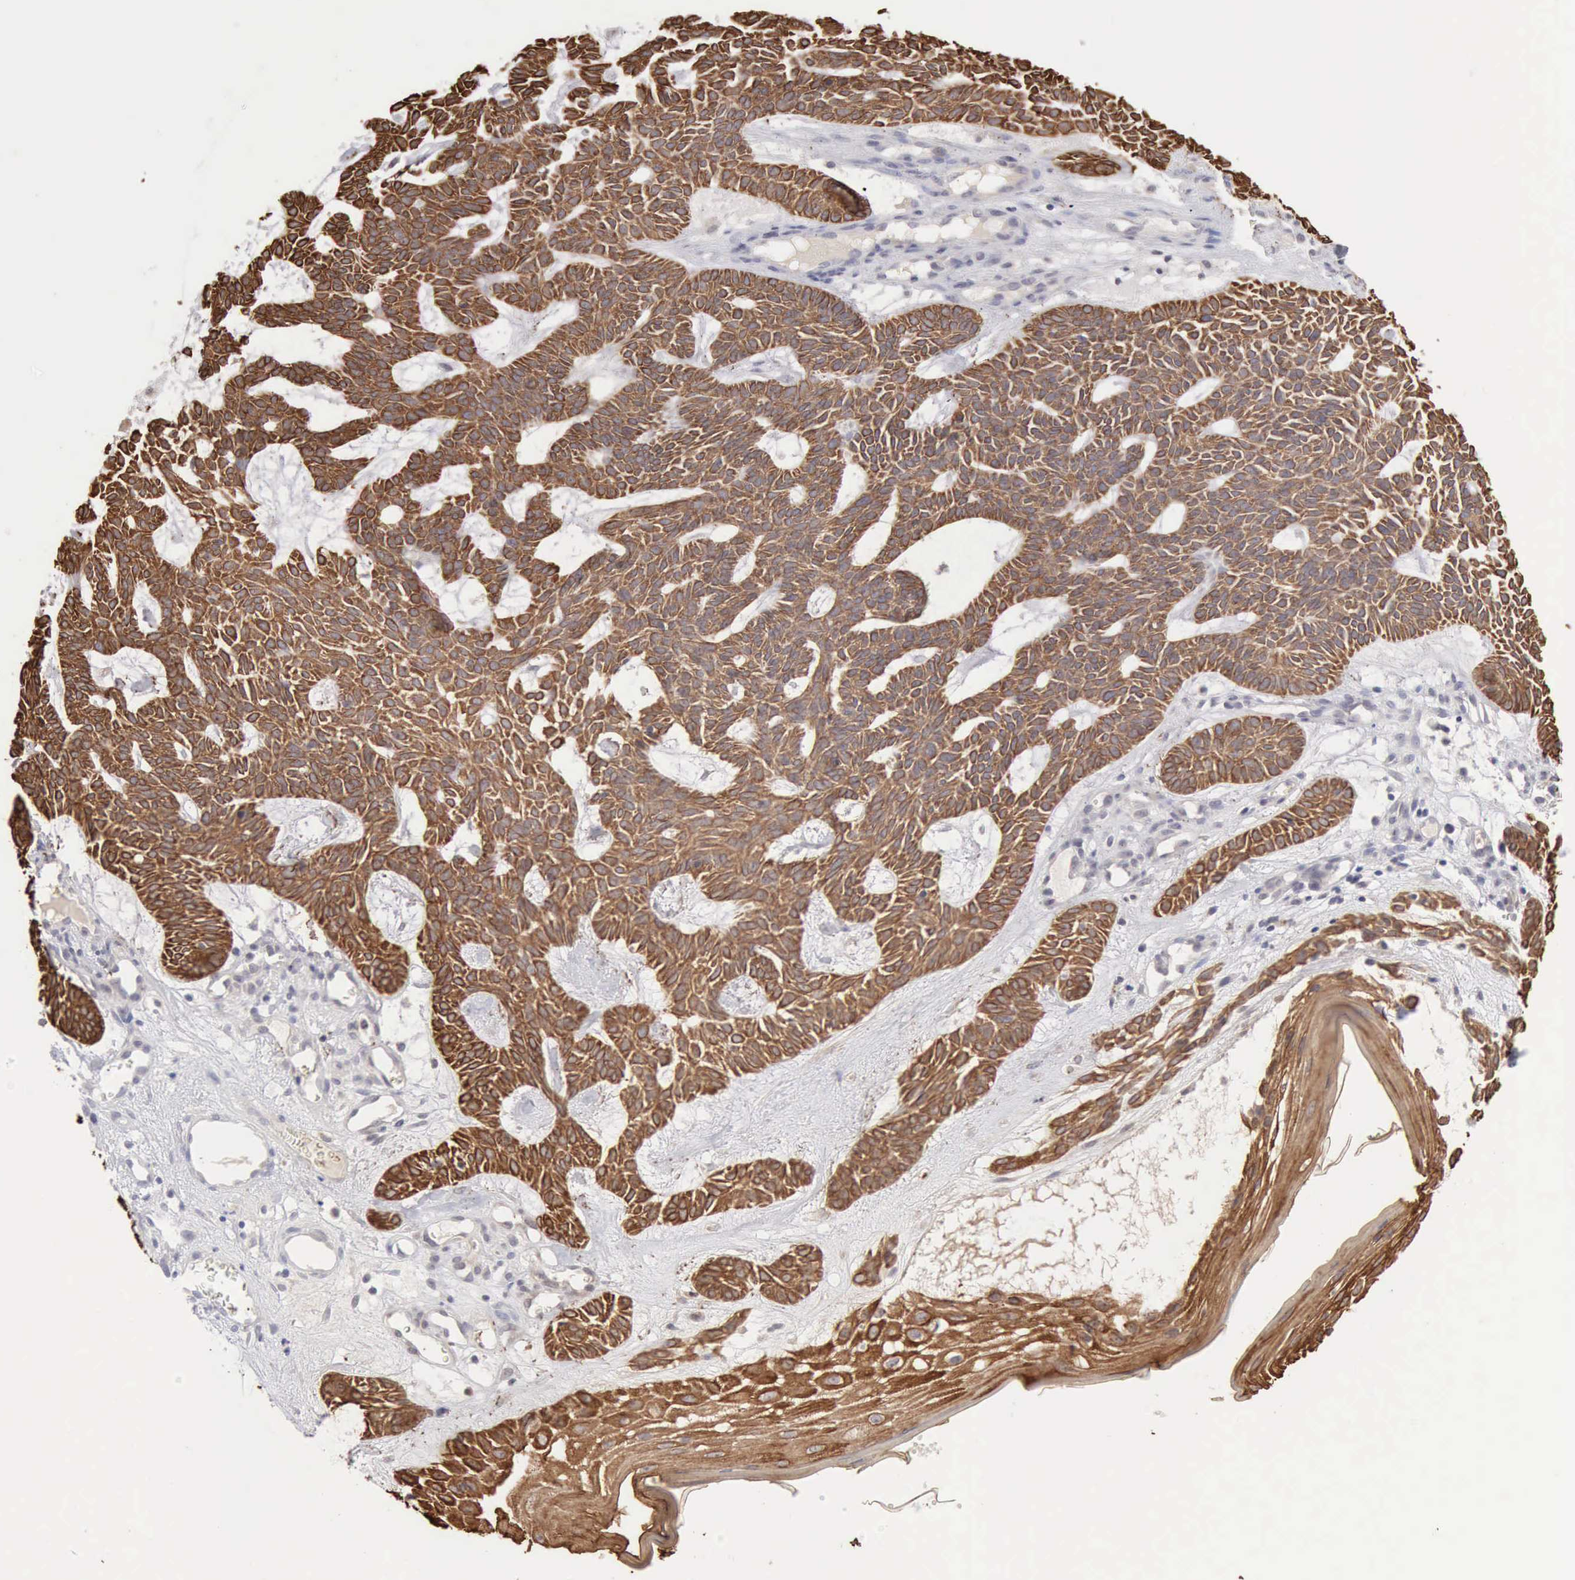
{"staining": {"intensity": "strong", "quantity": ">75%", "location": "cytoplasmic/membranous"}, "tissue": "skin cancer", "cell_type": "Tumor cells", "image_type": "cancer", "snomed": [{"axis": "morphology", "description": "Basal cell carcinoma"}, {"axis": "topography", "description": "Skin"}], "caption": "Immunohistochemistry (IHC) staining of skin cancer, which displays high levels of strong cytoplasmic/membranous staining in approximately >75% of tumor cells indicating strong cytoplasmic/membranous protein positivity. The staining was performed using DAB (brown) for protein detection and nuclei were counterstained in hematoxylin (blue).", "gene": "KRT5", "patient": {"sex": "male", "age": 75}}